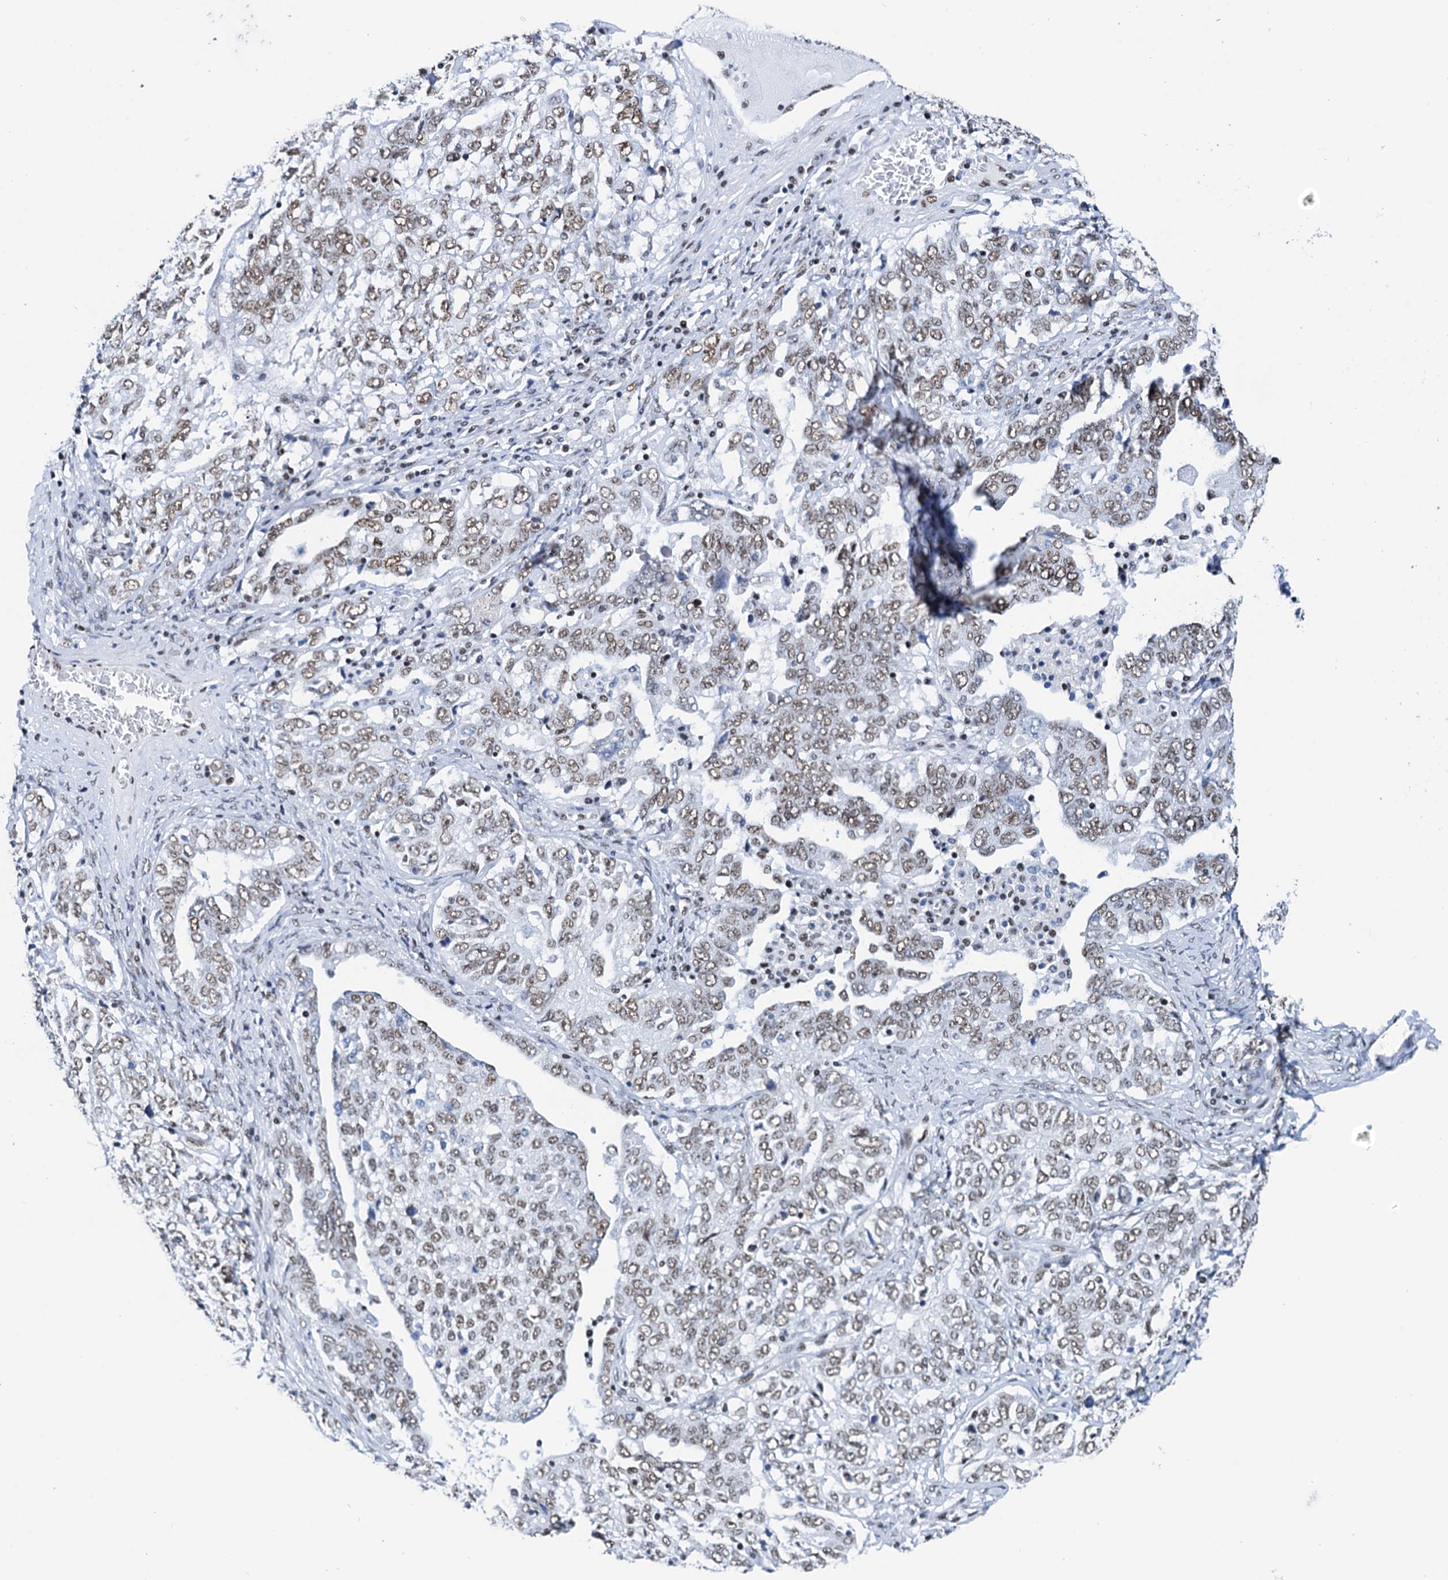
{"staining": {"intensity": "moderate", "quantity": ">75%", "location": "nuclear"}, "tissue": "ovarian cancer", "cell_type": "Tumor cells", "image_type": "cancer", "snomed": [{"axis": "morphology", "description": "Carcinoma, endometroid"}, {"axis": "topography", "description": "Ovary"}], "caption": "Ovarian cancer stained with immunohistochemistry demonstrates moderate nuclear expression in about >75% of tumor cells.", "gene": "SLTM", "patient": {"sex": "female", "age": 62}}